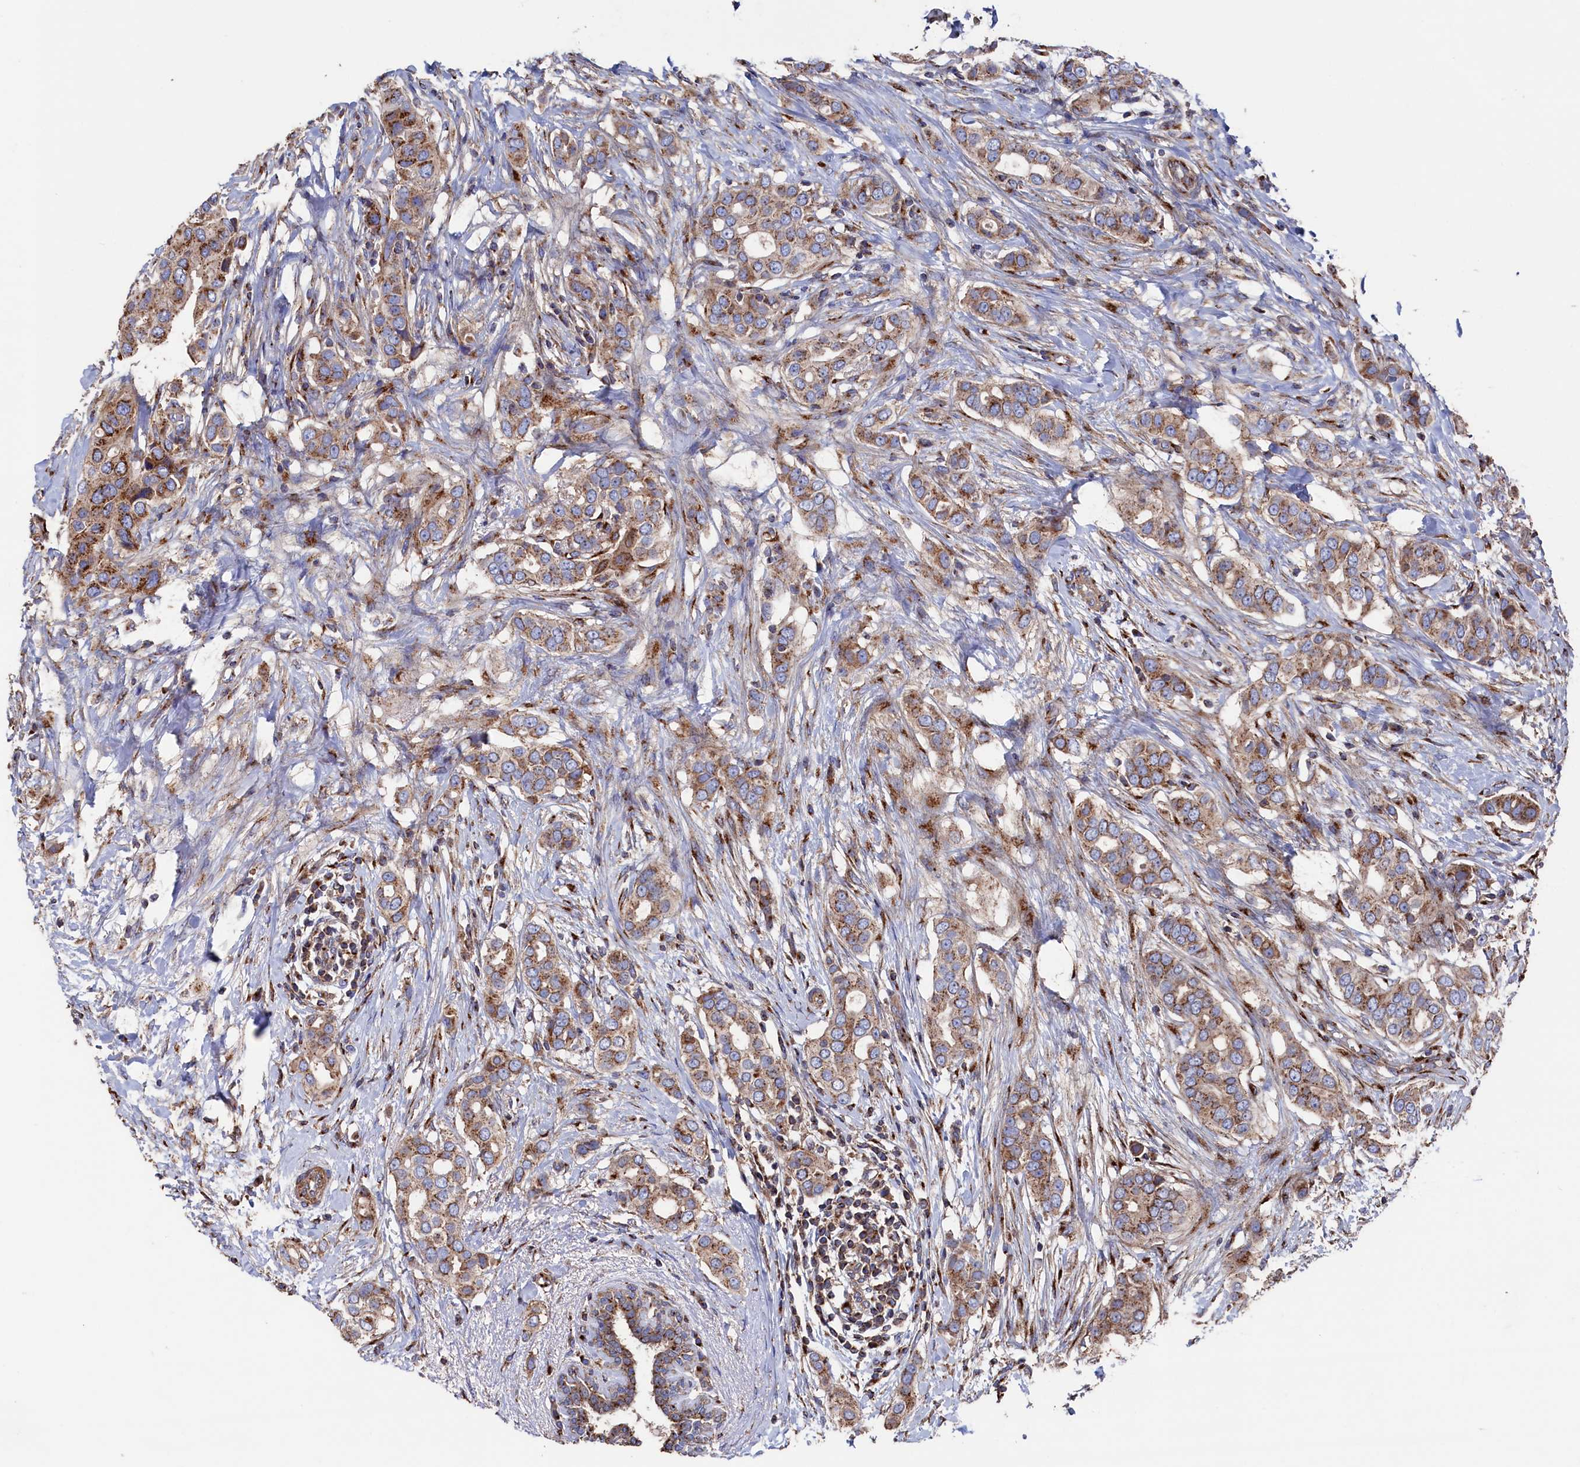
{"staining": {"intensity": "moderate", "quantity": ">75%", "location": "cytoplasmic/membranous"}, "tissue": "breast cancer", "cell_type": "Tumor cells", "image_type": "cancer", "snomed": [{"axis": "morphology", "description": "Lobular carcinoma"}, {"axis": "topography", "description": "Breast"}], "caption": "Breast lobular carcinoma was stained to show a protein in brown. There is medium levels of moderate cytoplasmic/membranous expression in approximately >75% of tumor cells.", "gene": "PRRC1", "patient": {"sex": "female", "age": 51}}